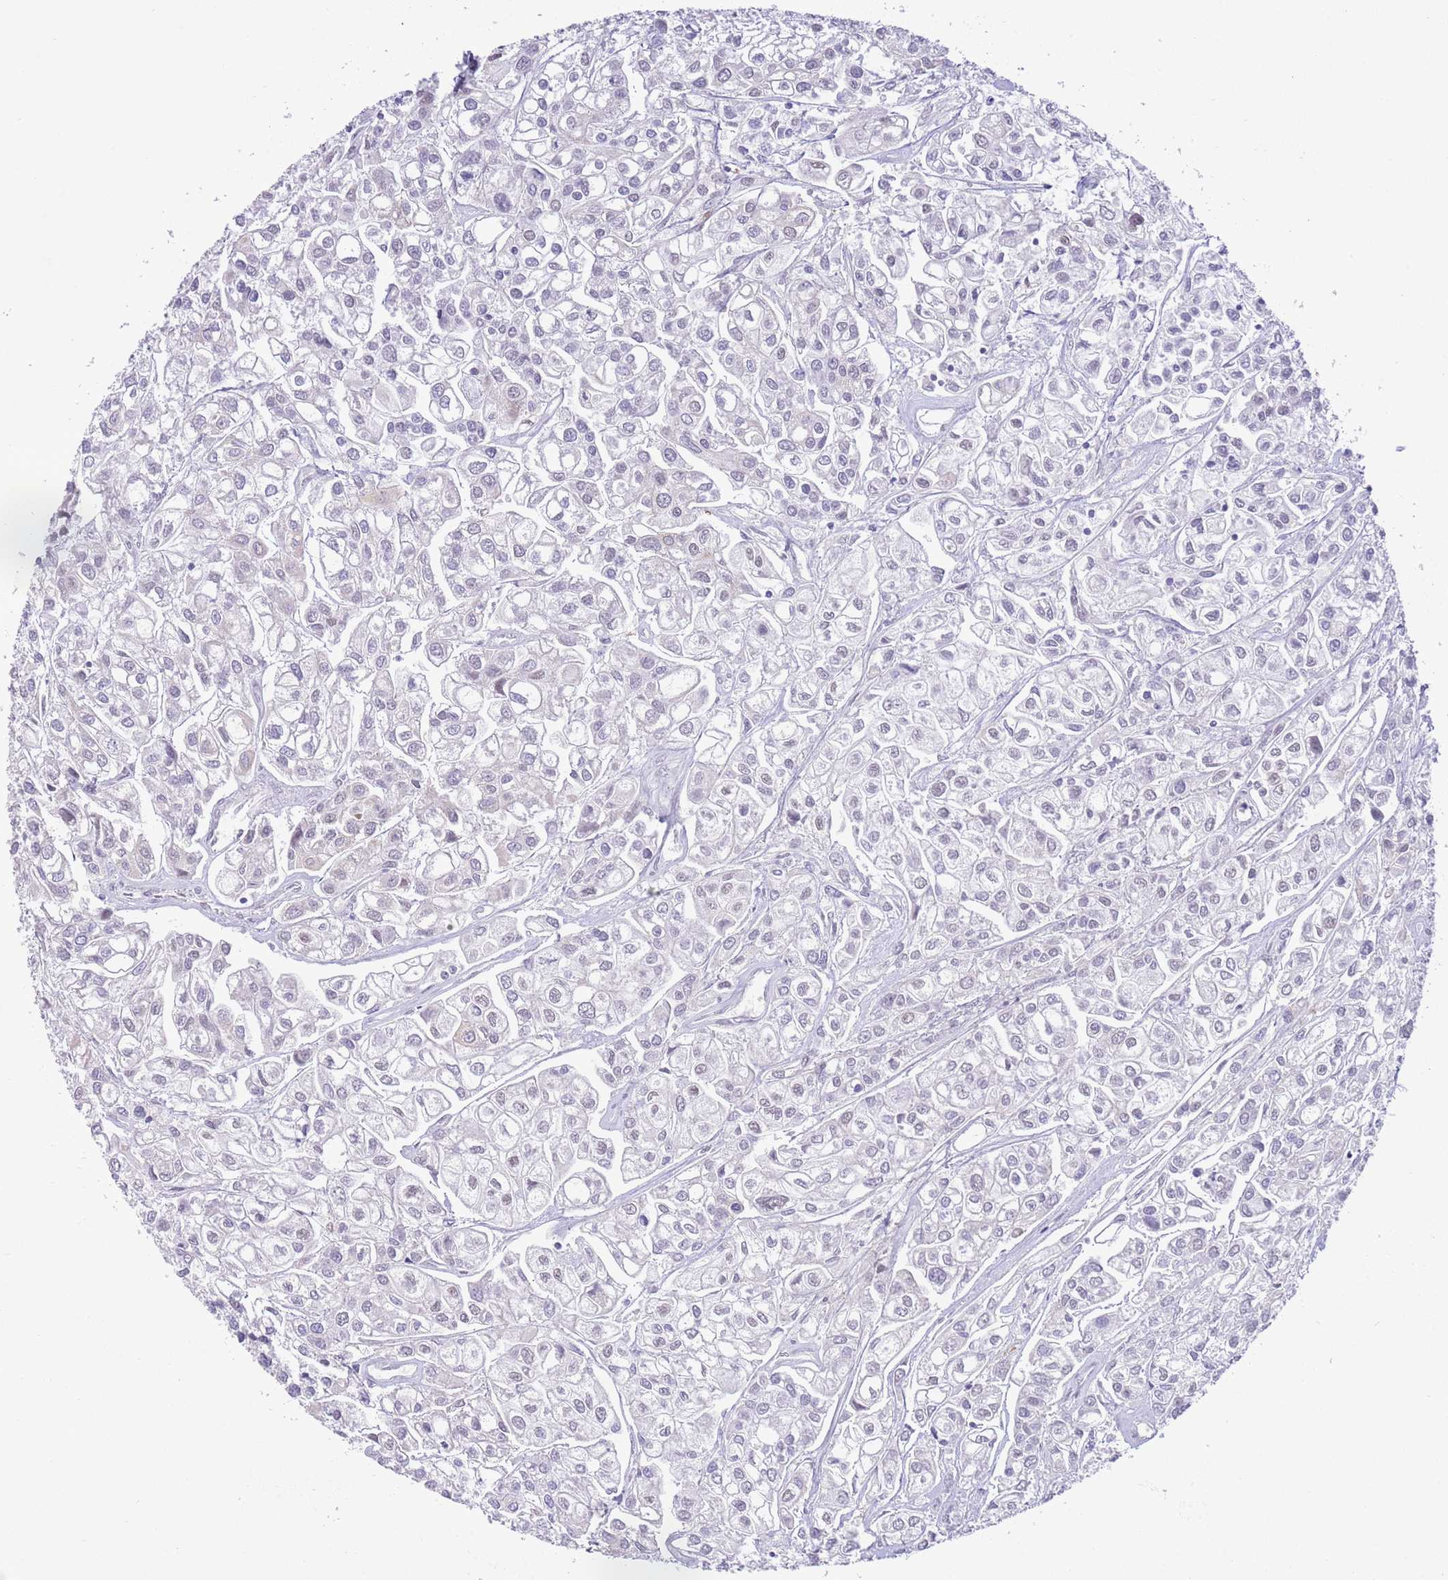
{"staining": {"intensity": "negative", "quantity": "none", "location": "none"}, "tissue": "urothelial cancer", "cell_type": "Tumor cells", "image_type": "cancer", "snomed": [{"axis": "morphology", "description": "Urothelial carcinoma, High grade"}, {"axis": "topography", "description": "Urinary bladder"}], "caption": "Immunohistochemistry (IHC) histopathology image of neoplastic tissue: urothelial cancer stained with DAB (3,3'-diaminobenzidine) reveals no significant protein expression in tumor cells.", "gene": "TRIM32", "patient": {"sex": "male", "age": 67}}